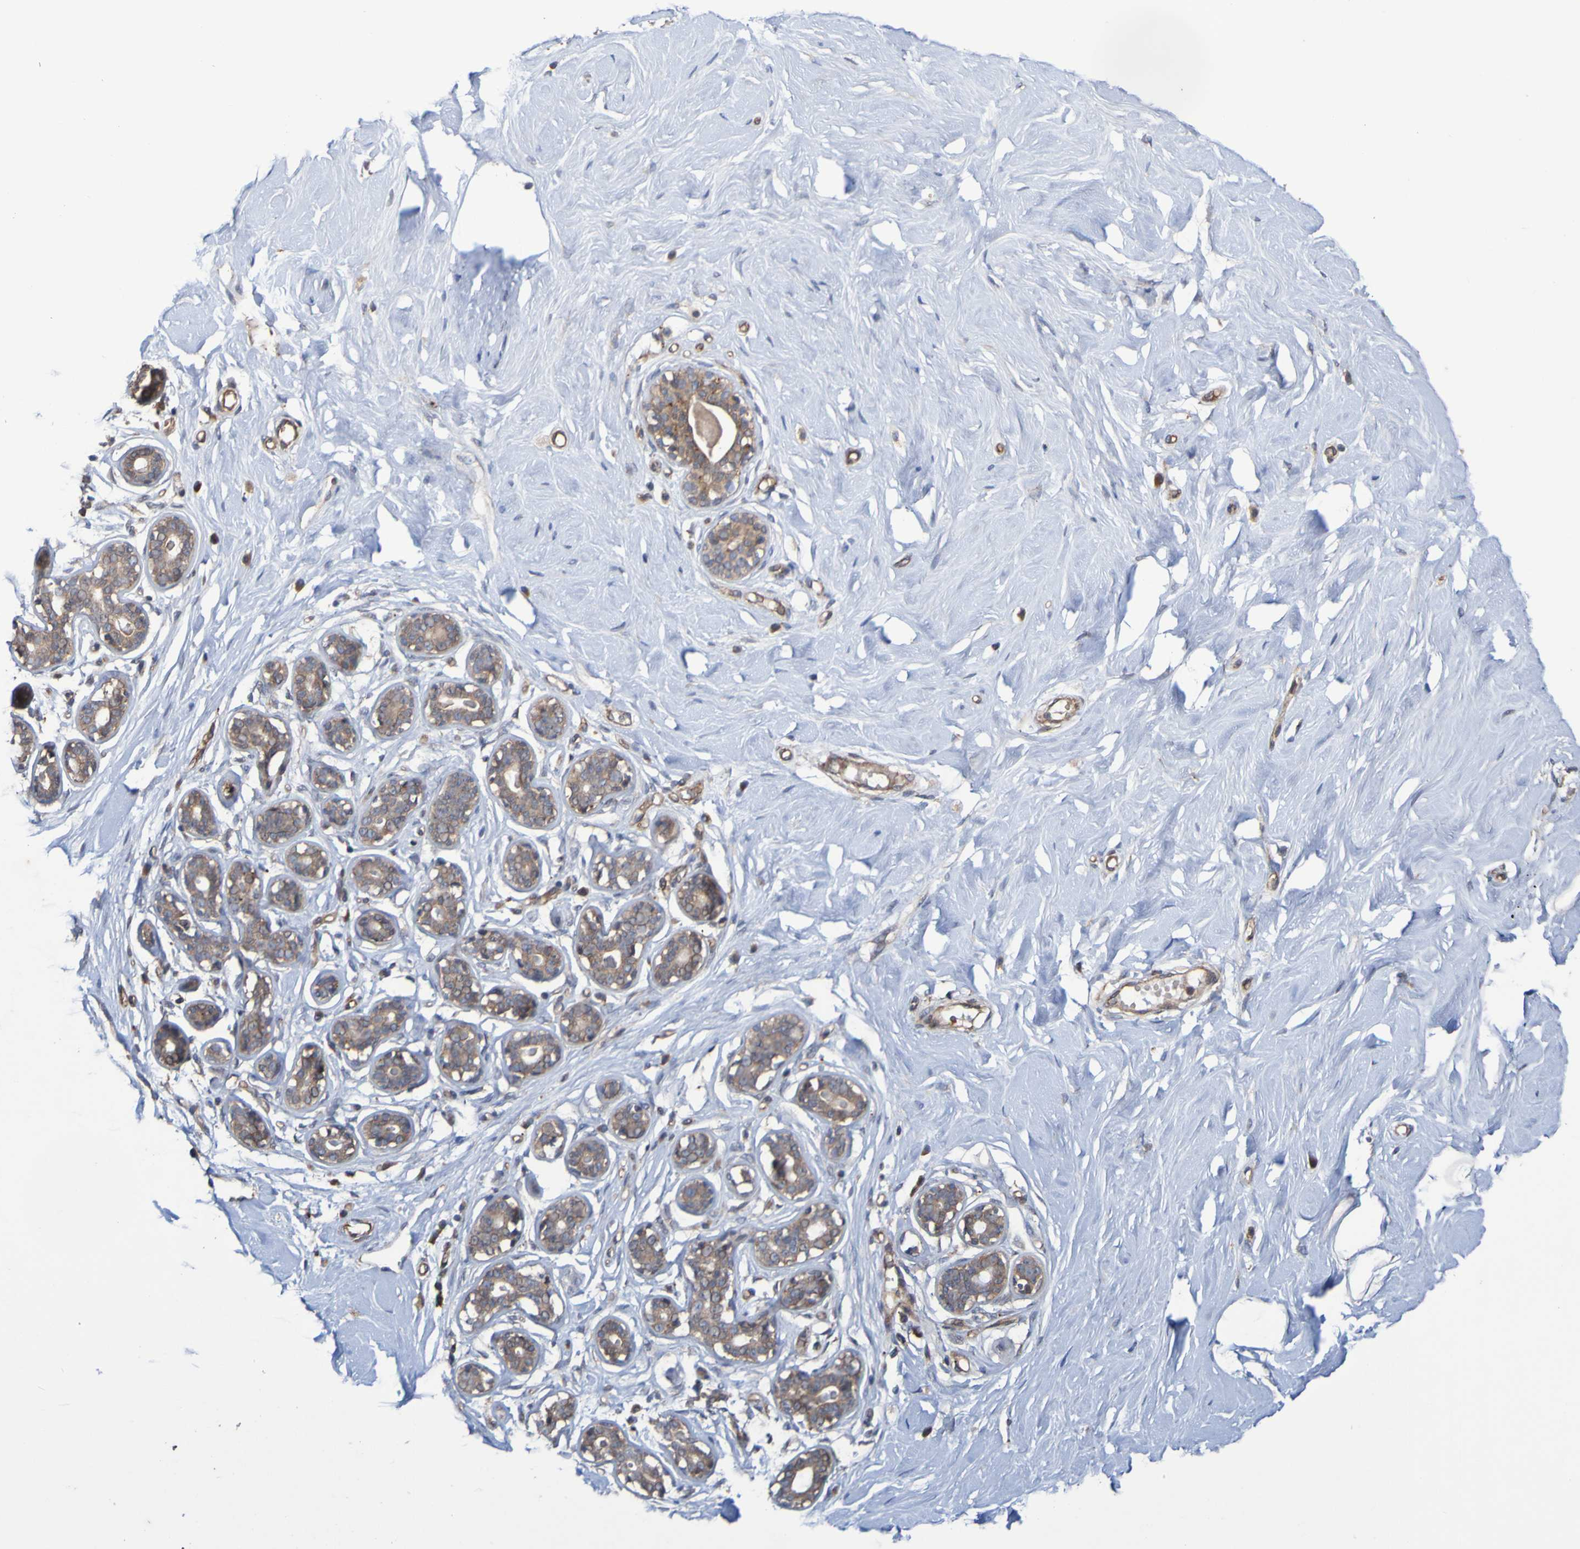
{"staining": {"intensity": "moderate", "quantity": ">75%", "location": "cytoplasmic/membranous"}, "tissue": "breast", "cell_type": "Adipocytes", "image_type": "normal", "snomed": [{"axis": "morphology", "description": "Normal tissue, NOS"}, {"axis": "topography", "description": "Breast"}], "caption": "Immunohistochemistry (DAB (3,3'-diaminobenzidine)) staining of unremarkable breast displays moderate cytoplasmic/membranous protein positivity in about >75% of adipocytes.", "gene": "UCN", "patient": {"sex": "female", "age": 23}}